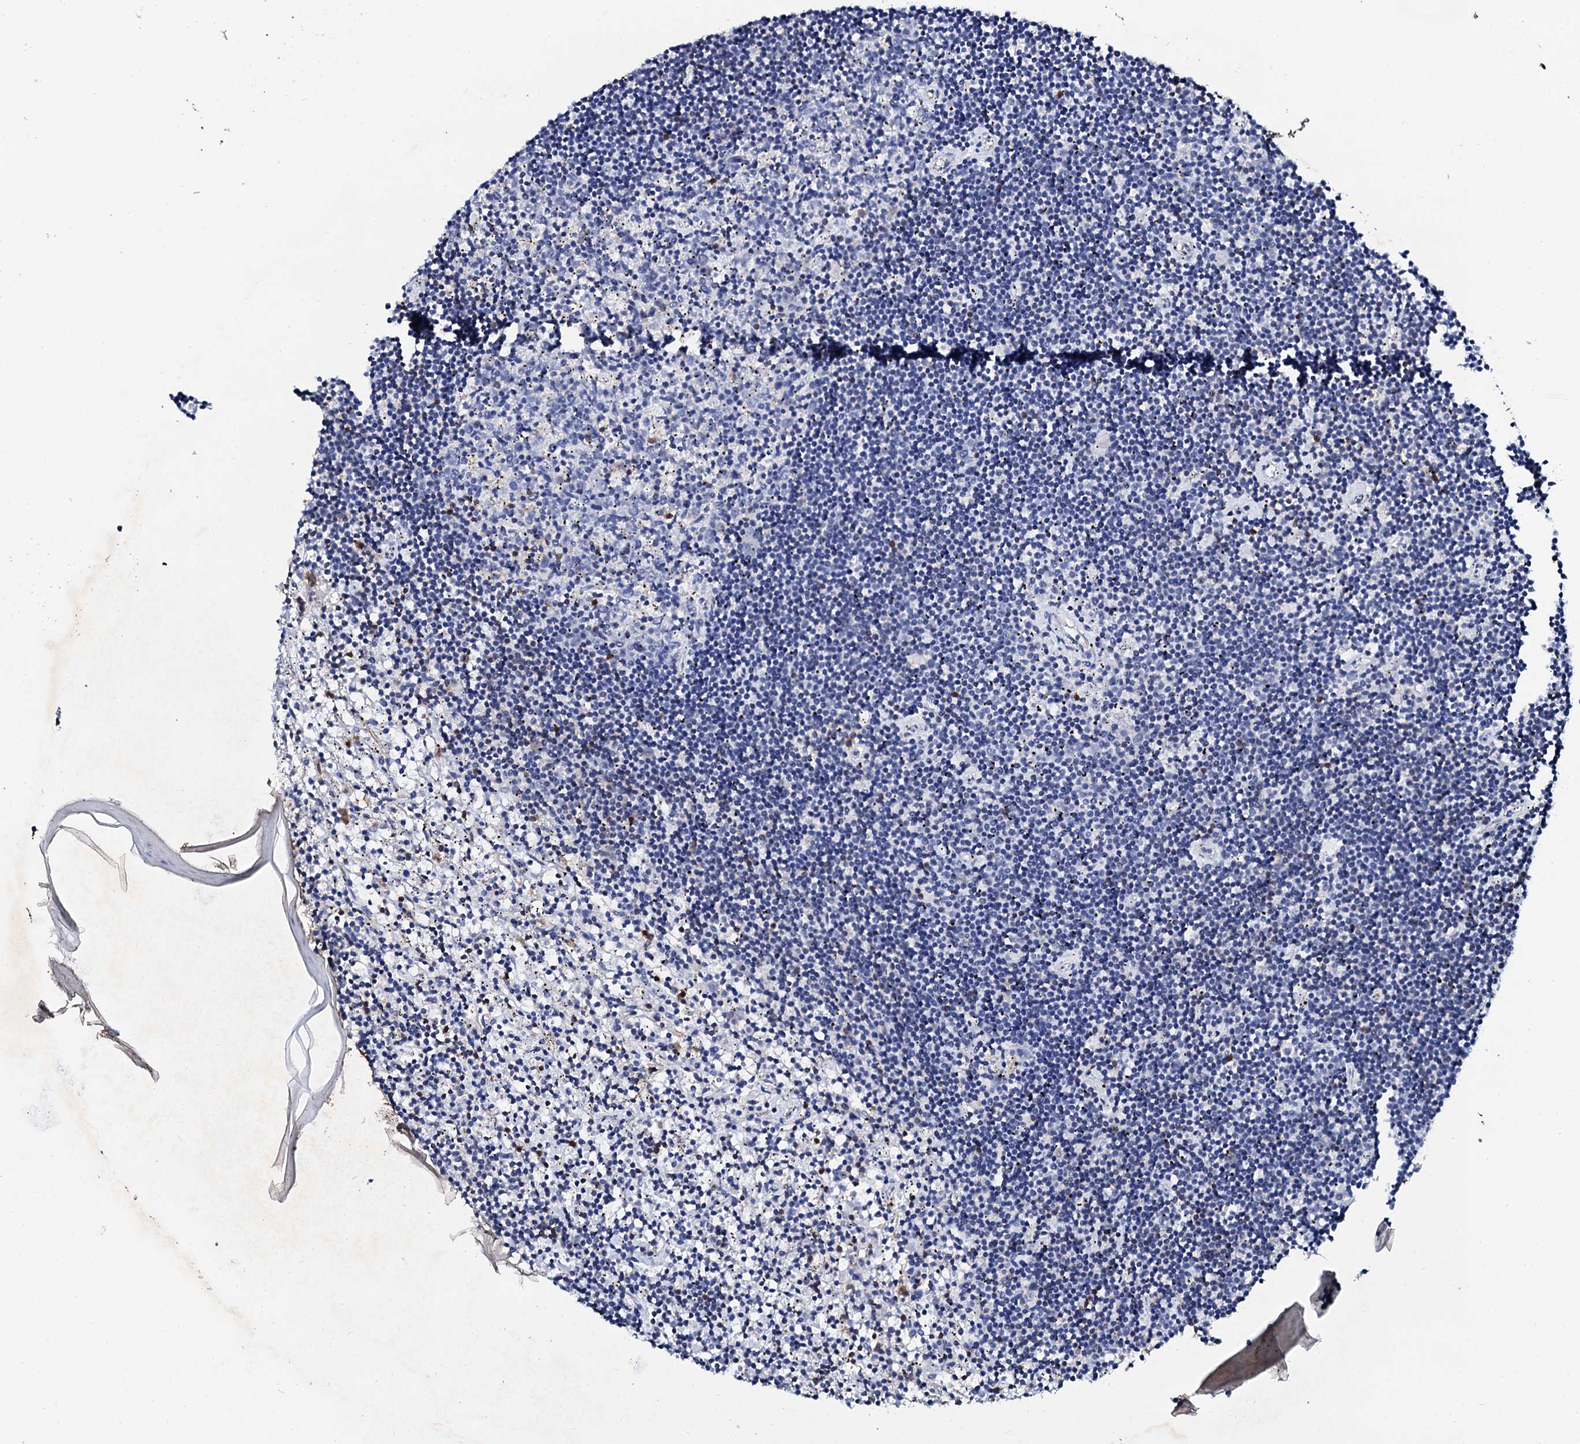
{"staining": {"intensity": "negative", "quantity": "none", "location": "none"}, "tissue": "lymphoma", "cell_type": "Tumor cells", "image_type": "cancer", "snomed": [{"axis": "morphology", "description": "Malignant lymphoma, non-Hodgkin's type, Low grade"}, {"axis": "topography", "description": "Spleen"}], "caption": "This photomicrograph is of lymphoma stained with immunohistochemistry to label a protein in brown with the nuclei are counter-stained blue. There is no positivity in tumor cells.", "gene": "GLB1L3", "patient": {"sex": "male", "age": 76}}